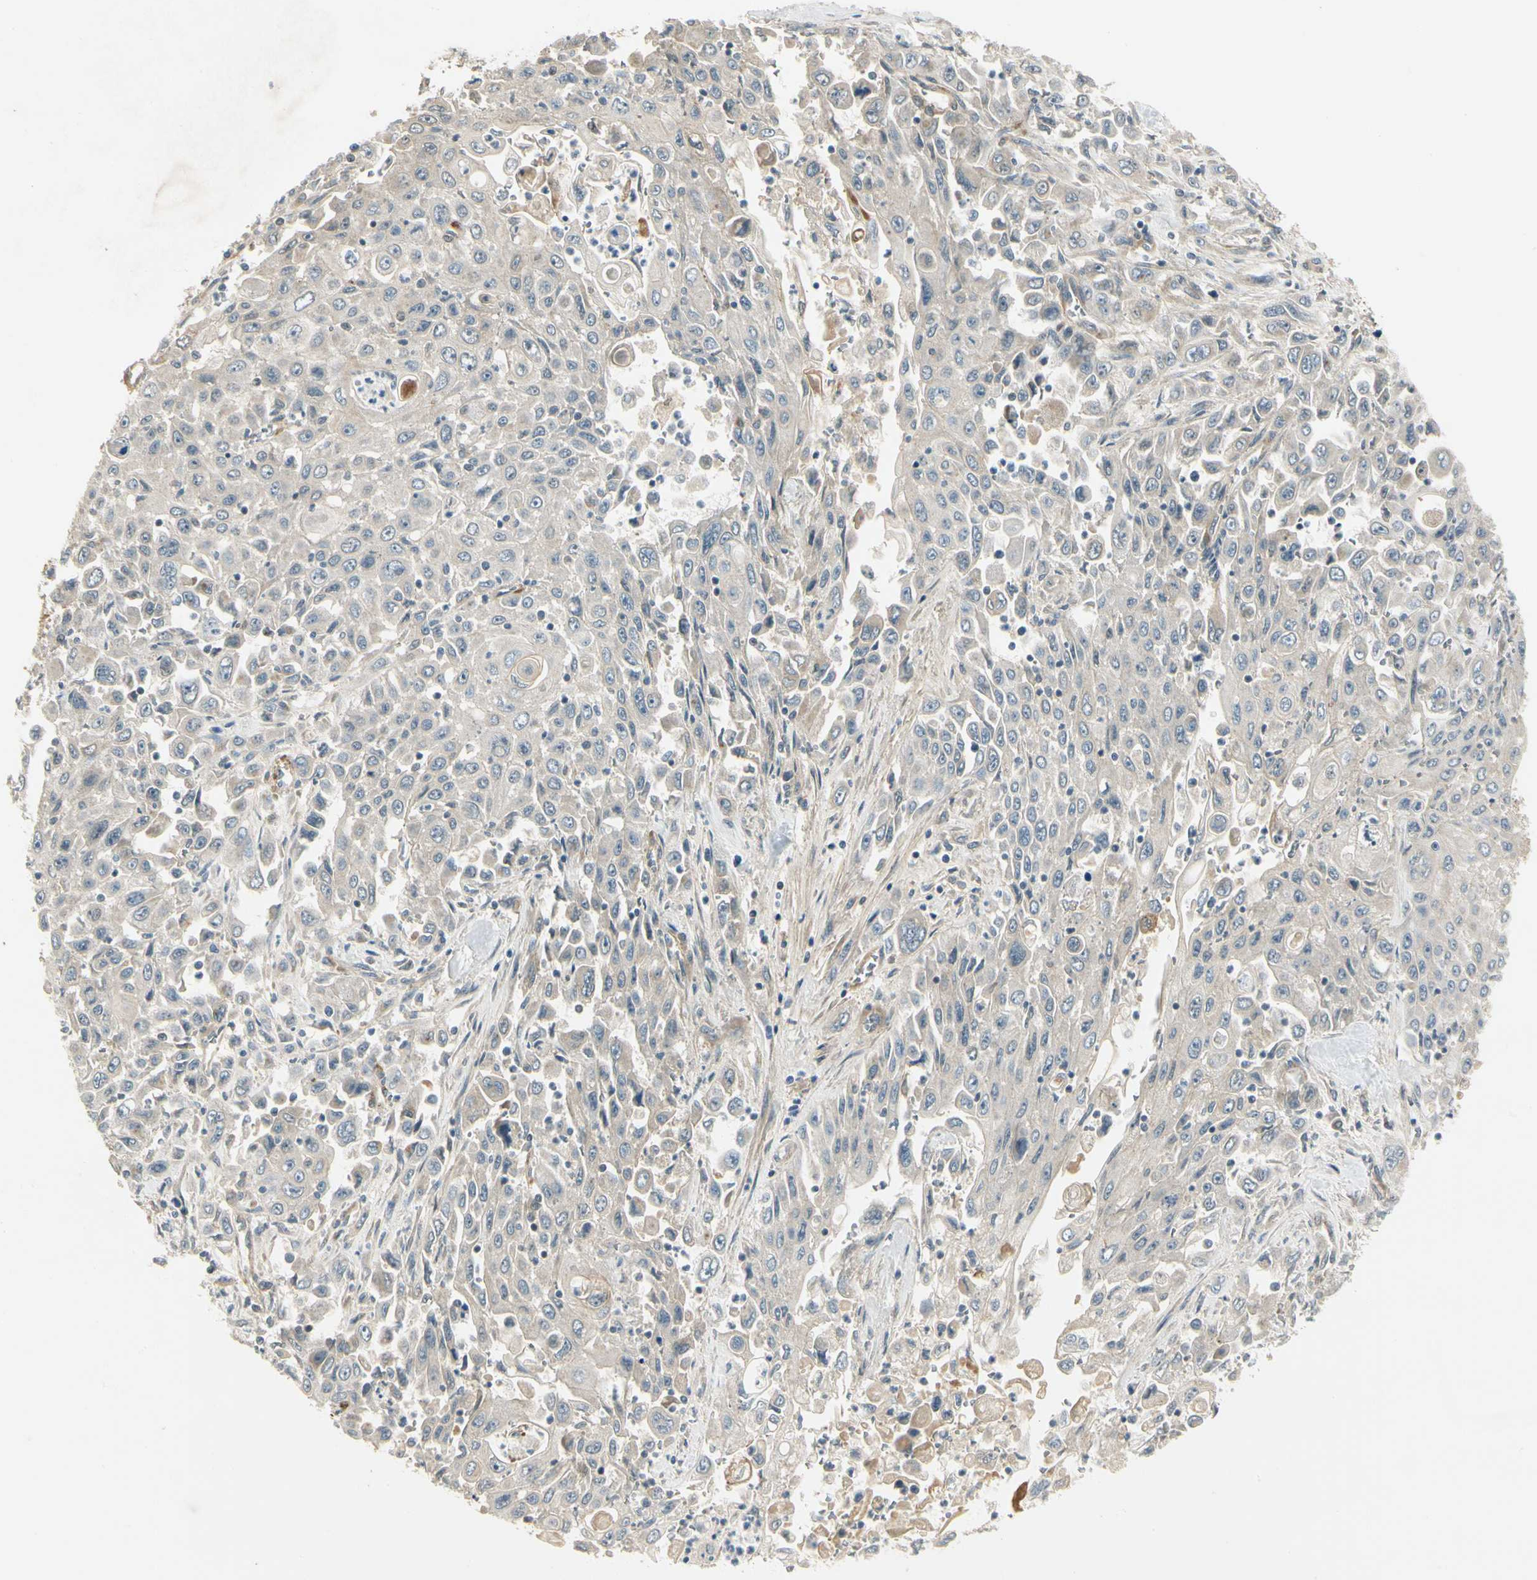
{"staining": {"intensity": "negative", "quantity": "none", "location": "none"}, "tissue": "pancreatic cancer", "cell_type": "Tumor cells", "image_type": "cancer", "snomed": [{"axis": "morphology", "description": "Adenocarcinoma, NOS"}, {"axis": "topography", "description": "Pancreas"}], "caption": "Pancreatic cancer stained for a protein using immunohistochemistry (IHC) demonstrates no expression tumor cells.", "gene": "EPHB3", "patient": {"sex": "male", "age": 70}}